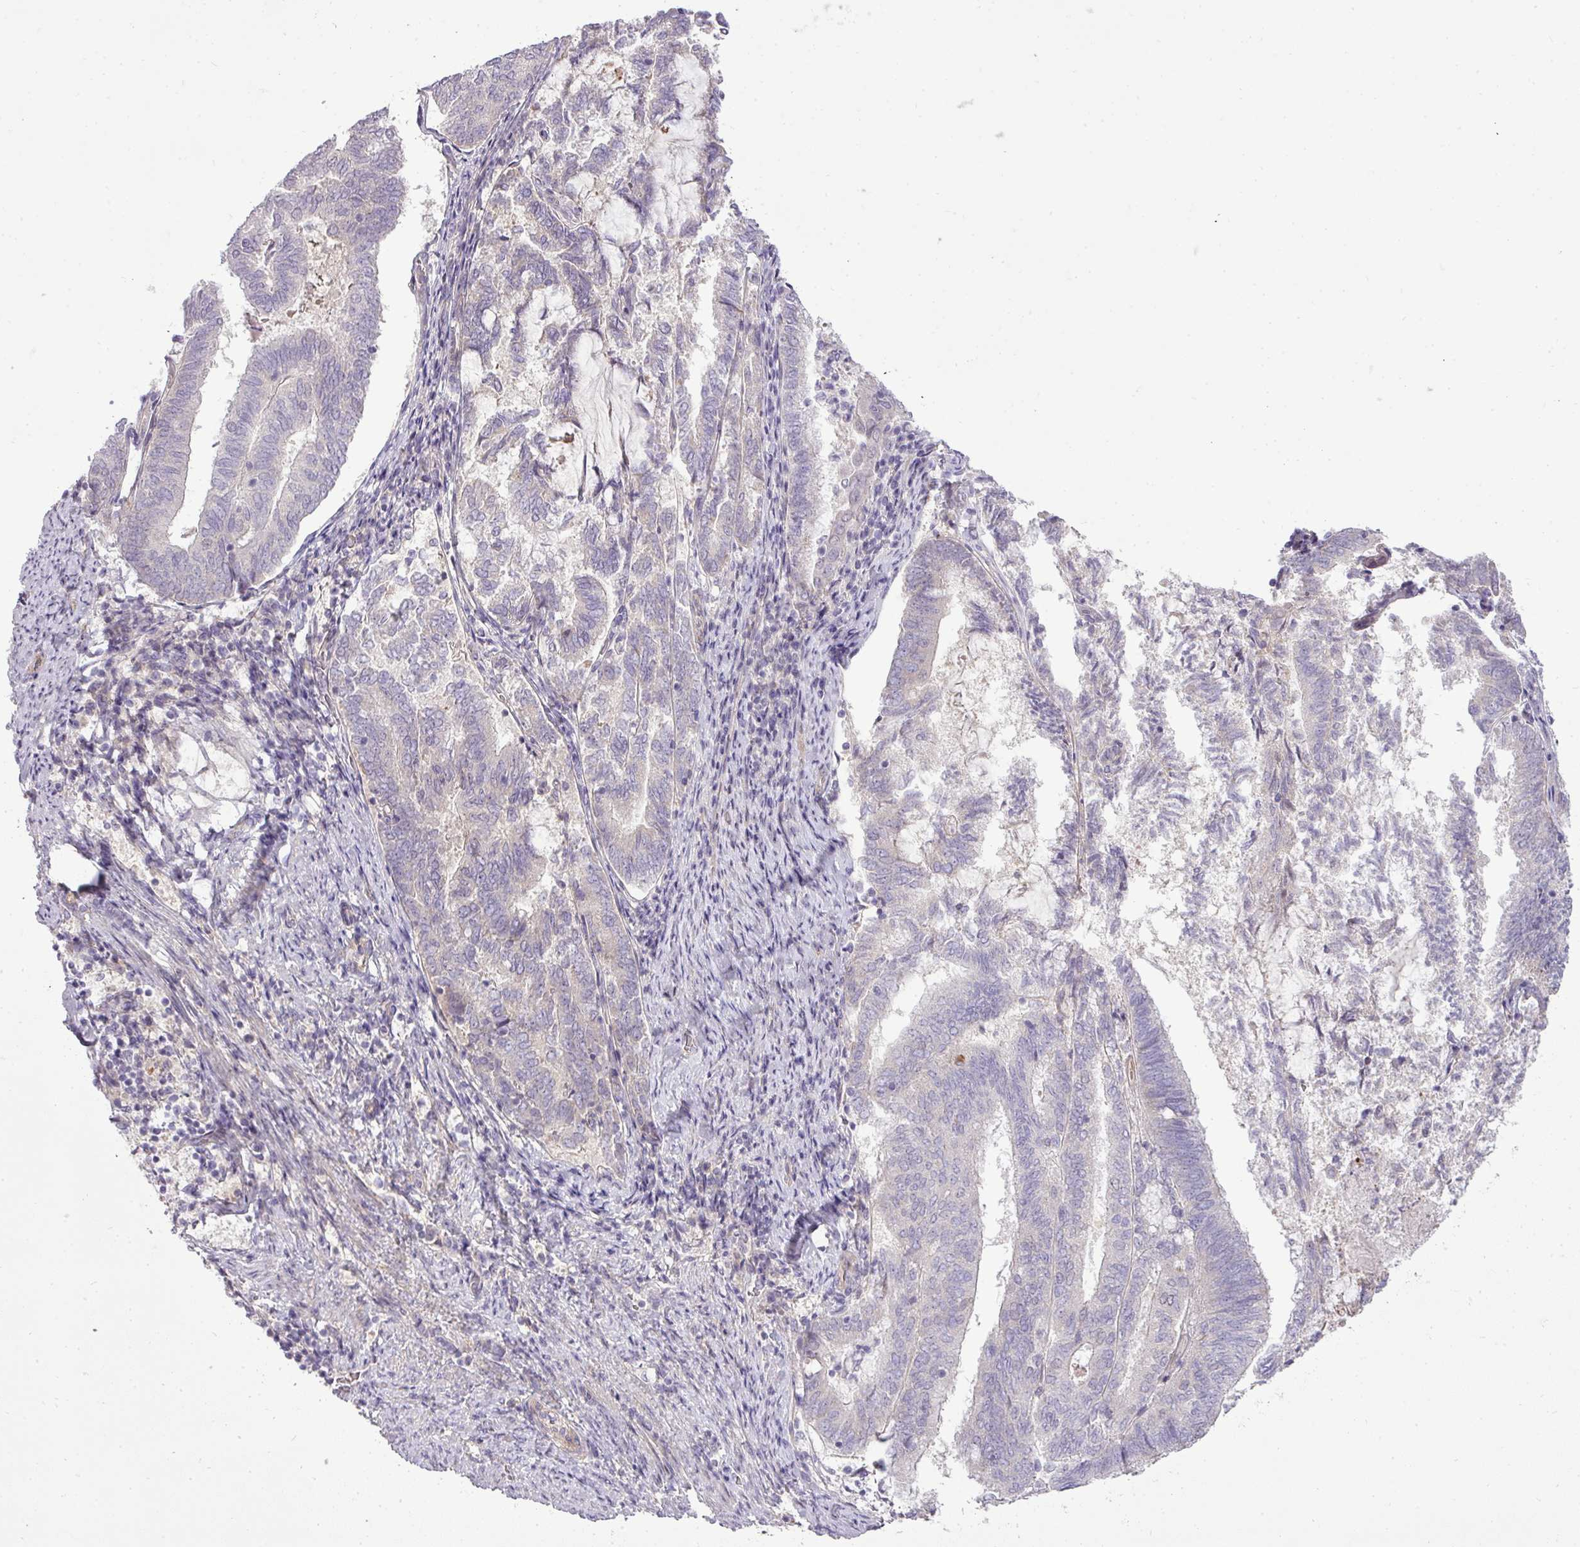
{"staining": {"intensity": "negative", "quantity": "none", "location": "none"}, "tissue": "endometrial cancer", "cell_type": "Tumor cells", "image_type": "cancer", "snomed": [{"axis": "morphology", "description": "Adenocarcinoma, NOS"}, {"axis": "topography", "description": "Endometrium"}], "caption": "Protein analysis of endometrial cancer exhibits no significant staining in tumor cells.", "gene": "PDRG1", "patient": {"sex": "female", "age": 80}}